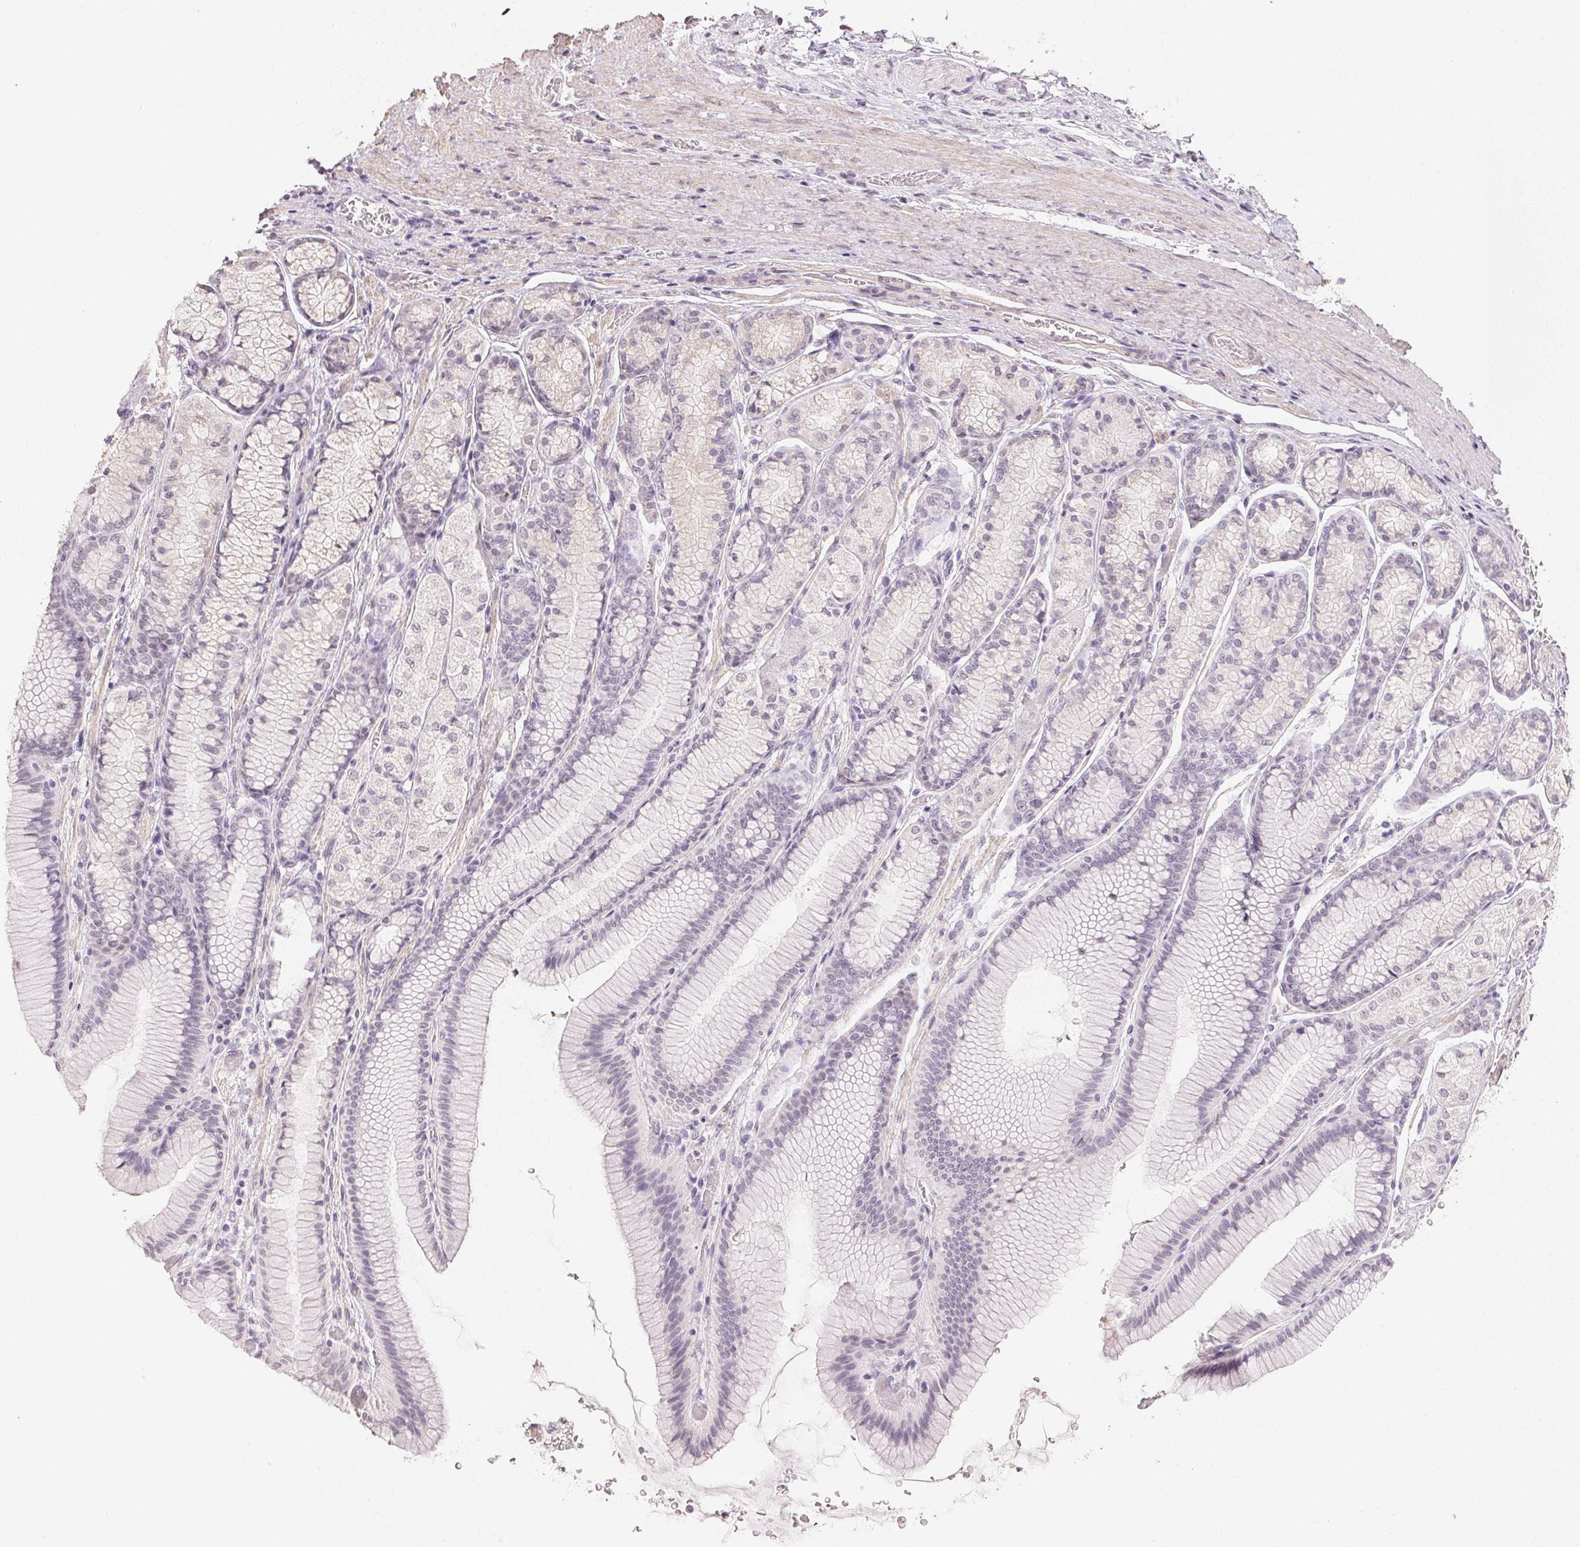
{"staining": {"intensity": "negative", "quantity": "none", "location": "none"}, "tissue": "stomach", "cell_type": "Glandular cells", "image_type": "normal", "snomed": [{"axis": "morphology", "description": "Normal tissue, NOS"}, {"axis": "morphology", "description": "Adenocarcinoma, NOS"}, {"axis": "morphology", "description": "Adenocarcinoma, High grade"}, {"axis": "topography", "description": "Stomach, upper"}, {"axis": "topography", "description": "Stomach"}], "caption": "High power microscopy photomicrograph of an immunohistochemistry photomicrograph of normal stomach, revealing no significant staining in glandular cells. (DAB immunohistochemistry (IHC) with hematoxylin counter stain).", "gene": "TMEM174", "patient": {"sex": "female", "age": 65}}